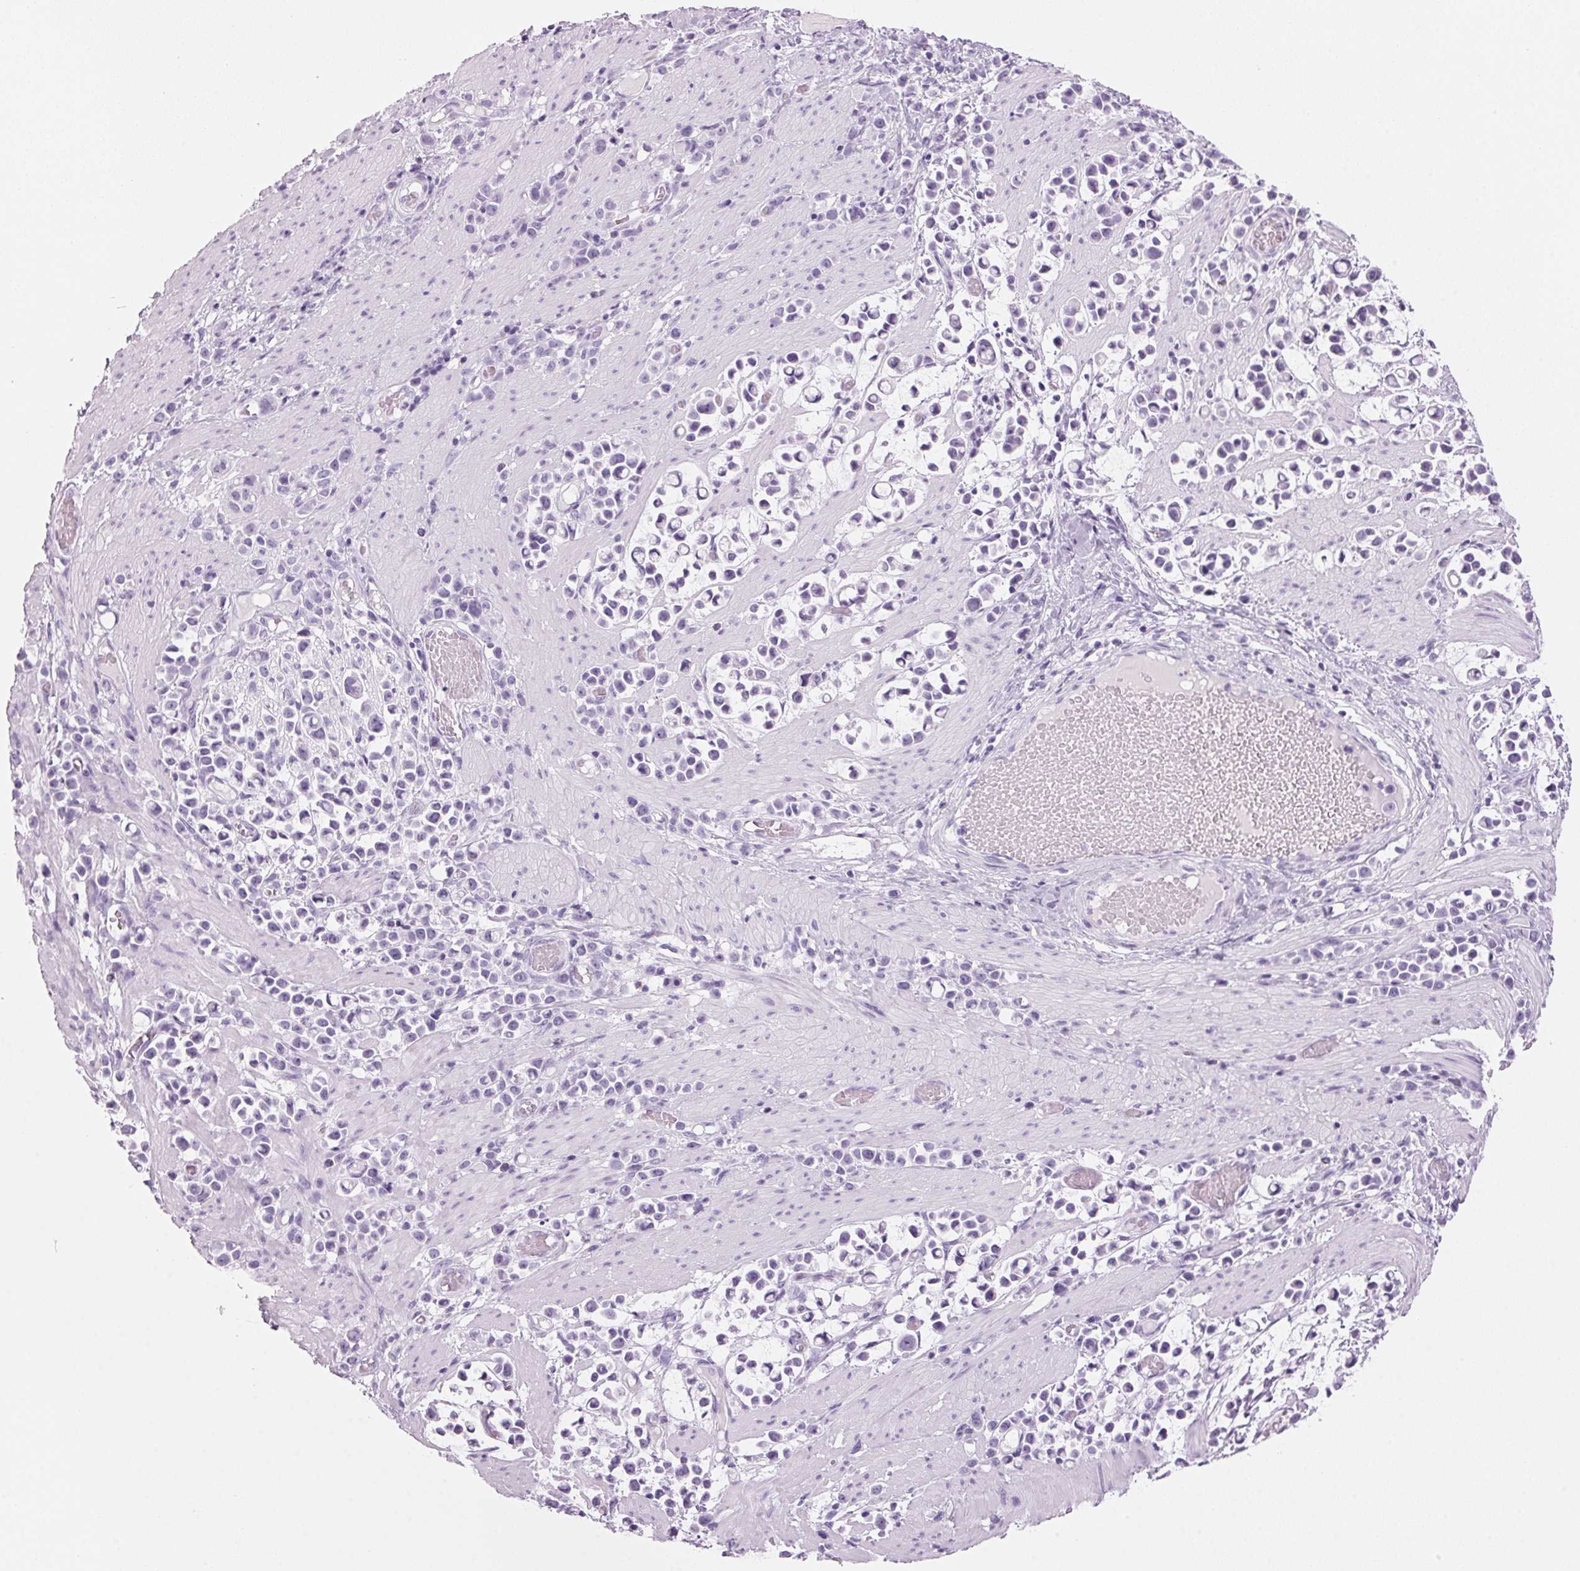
{"staining": {"intensity": "negative", "quantity": "none", "location": "none"}, "tissue": "stomach cancer", "cell_type": "Tumor cells", "image_type": "cancer", "snomed": [{"axis": "morphology", "description": "Adenocarcinoma, NOS"}, {"axis": "topography", "description": "Stomach"}], "caption": "IHC of human stomach adenocarcinoma exhibits no staining in tumor cells.", "gene": "ADAM20", "patient": {"sex": "male", "age": 82}}